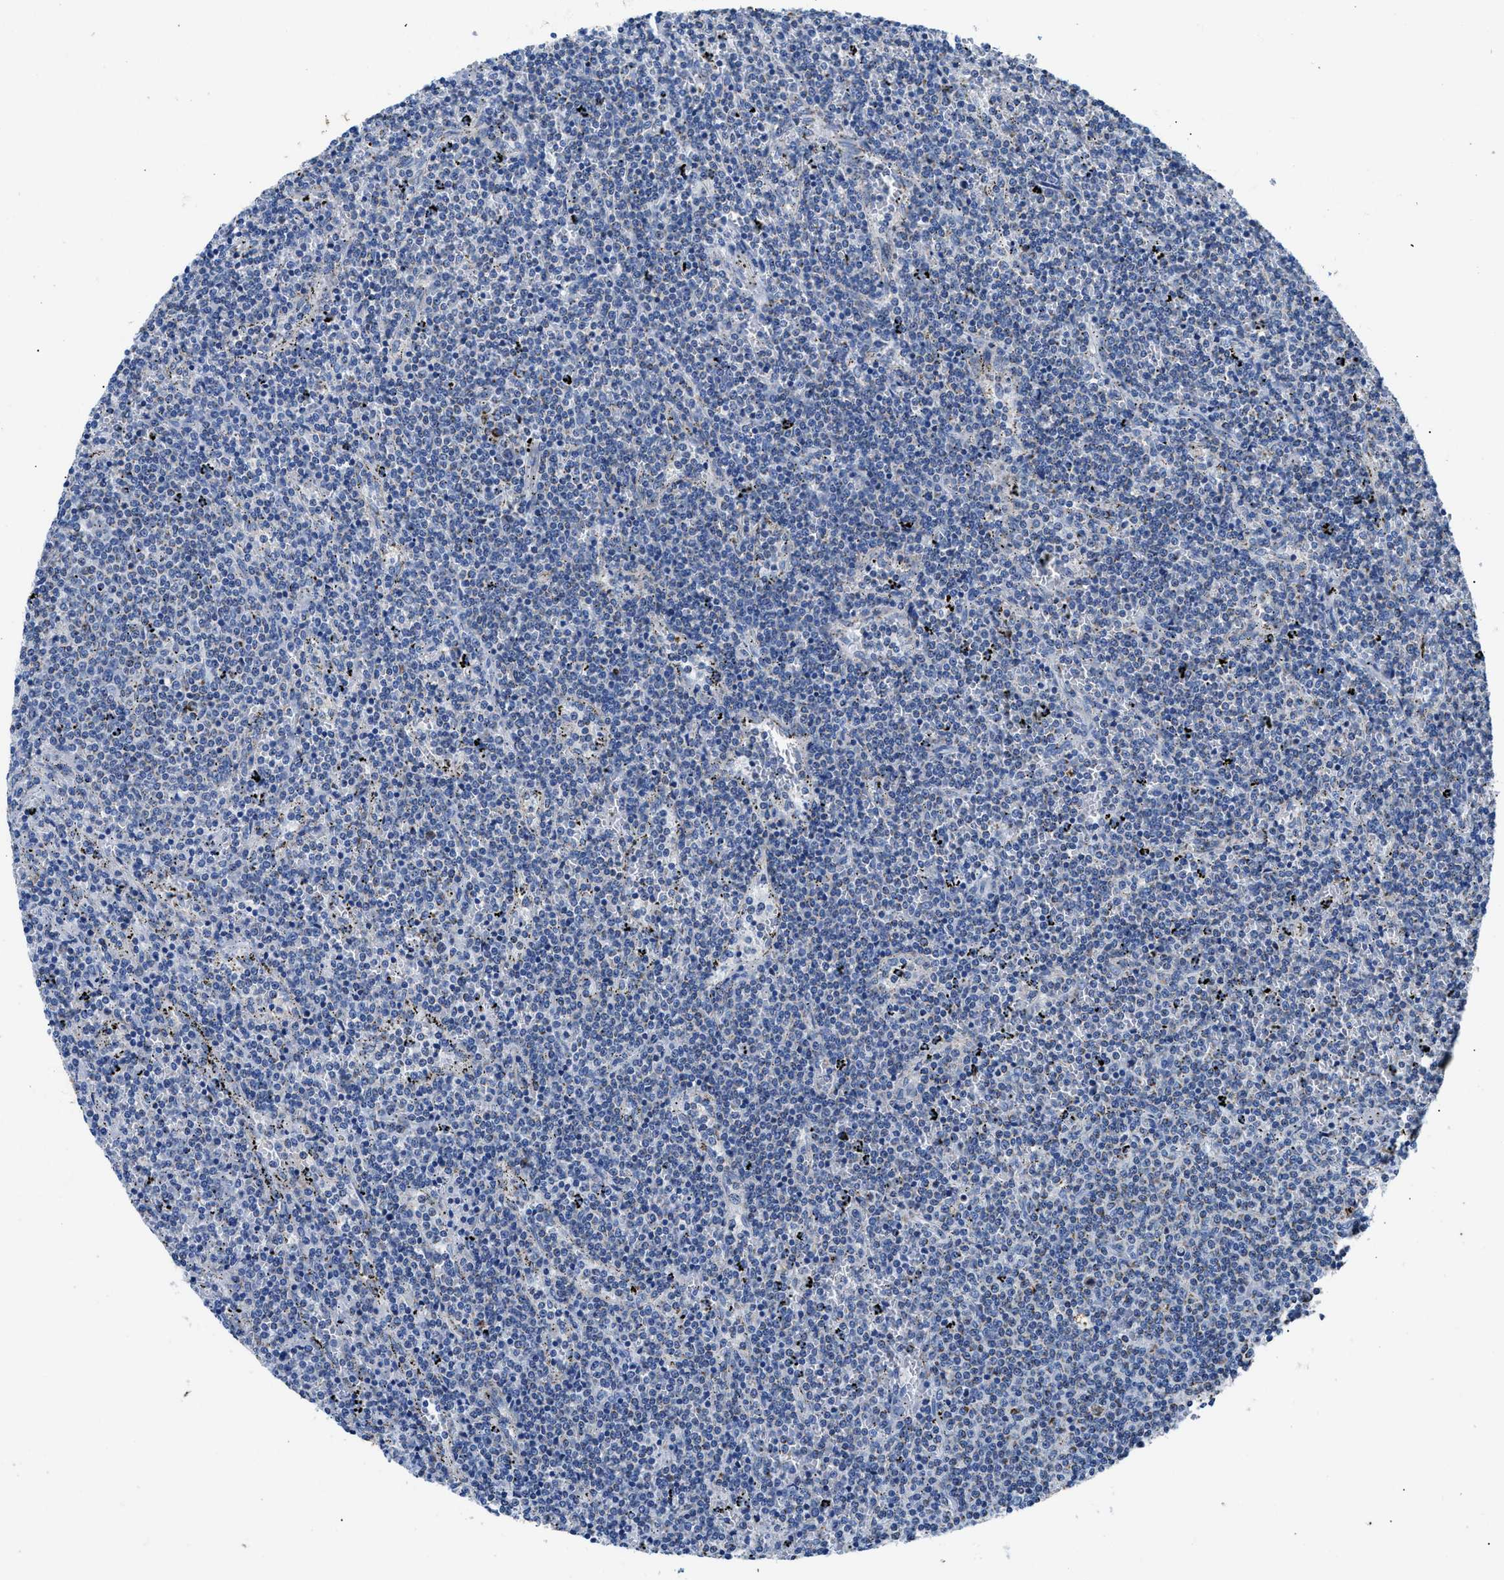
{"staining": {"intensity": "weak", "quantity": "<25%", "location": "cytoplasmic/membranous"}, "tissue": "lymphoma", "cell_type": "Tumor cells", "image_type": "cancer", "snomed": [{"axis": "morphology", "description": "Malignant lymphoma, non-Hodgkin's type, Low grade"}, {"axis": "topography", "description": "Spleen"}], "caption": "Lymphoma was stained to show a protein in brown. There is no significant expression in tumor cells. (Immunohistochemistry, brightfield microscopy, high magnification).", "gene": "ZDHHC3", "patient": {"sex": "female", "age": 50}}